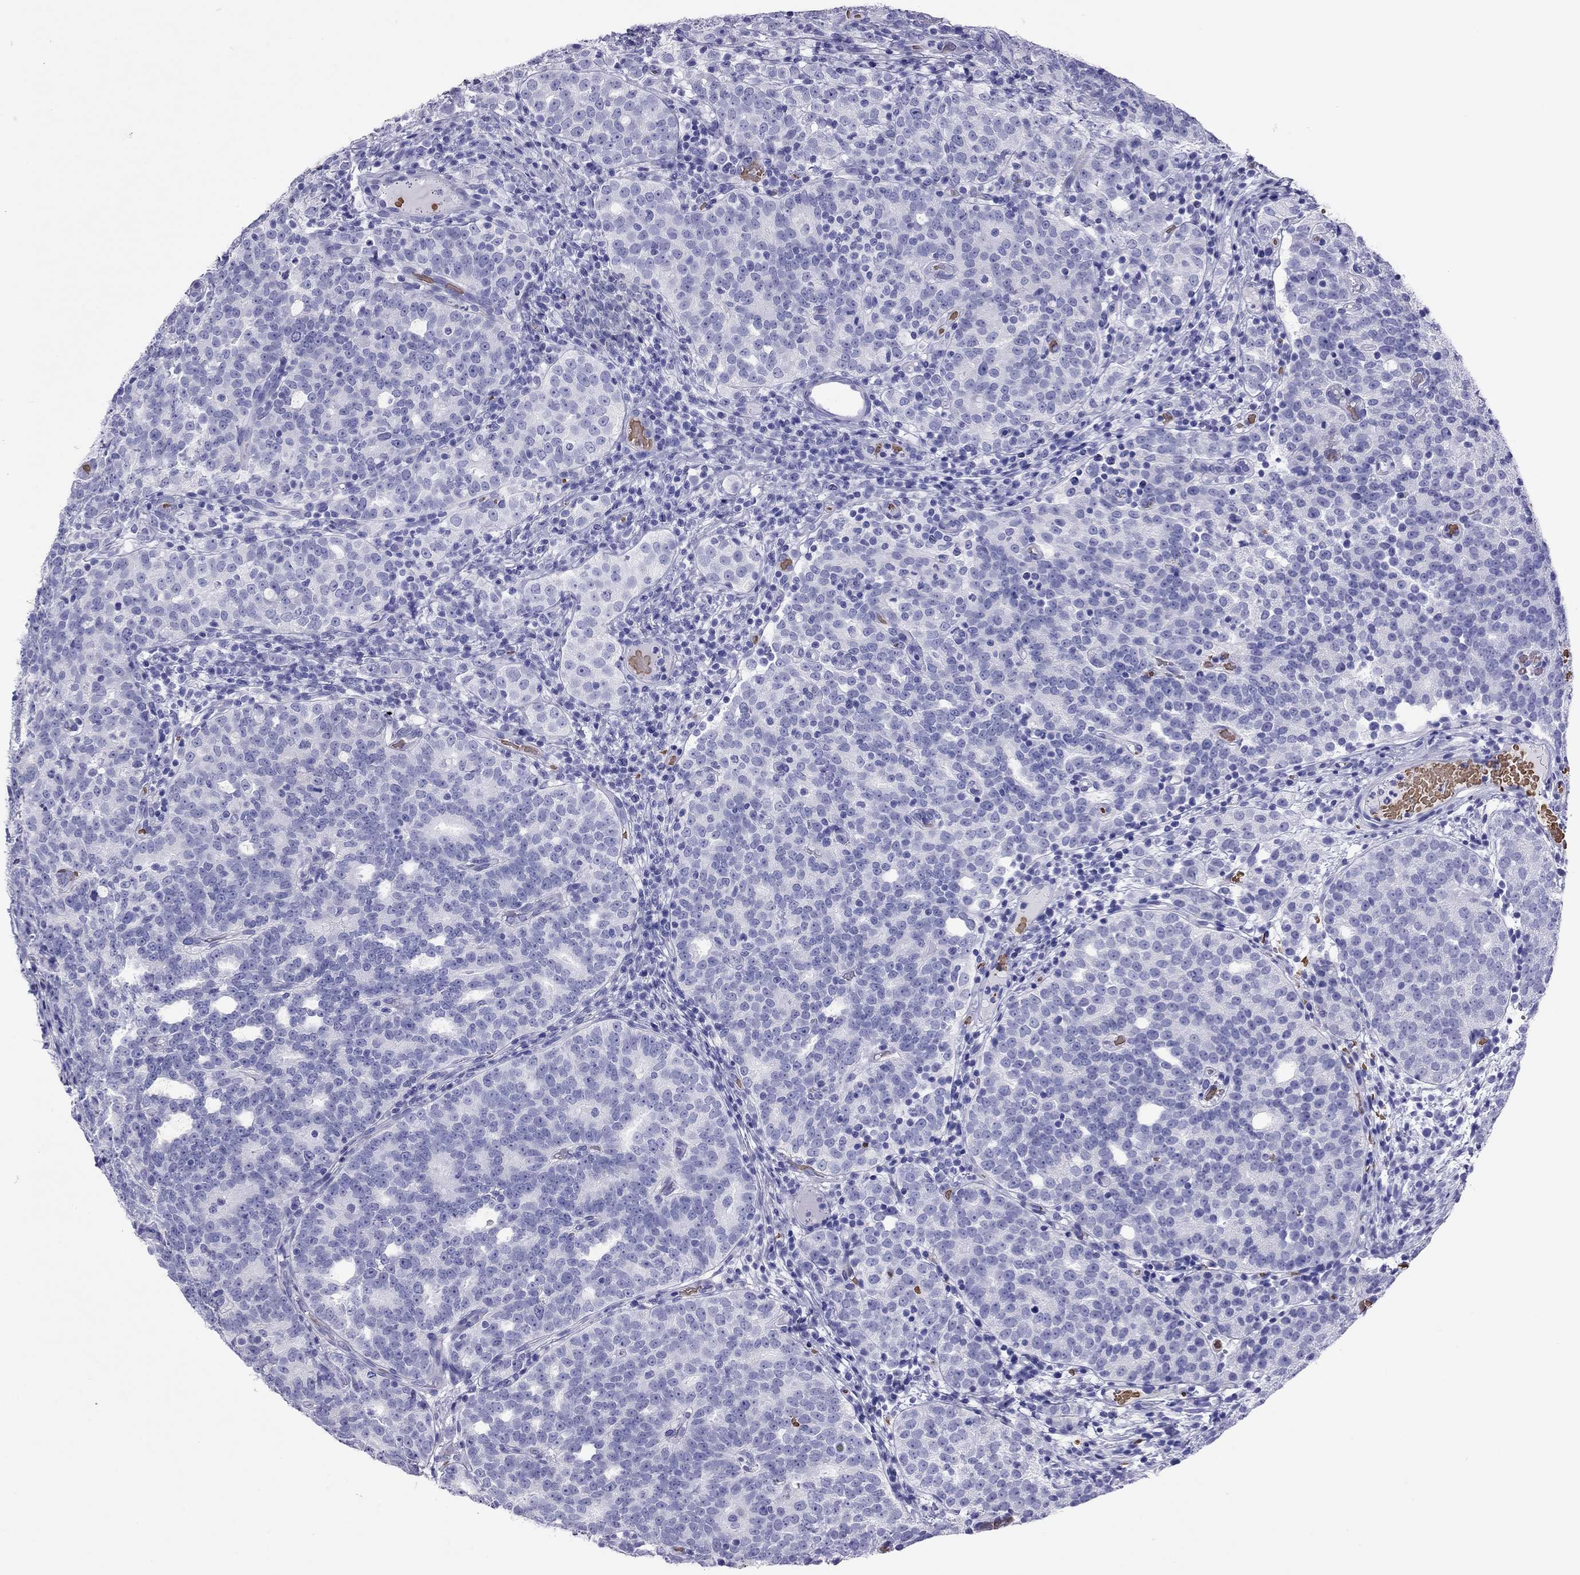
{"staining": {"intensity": "negative", "quantity": "none", "location": "none"}, "tissue": "prostate cancer", "cell_type": "Tumor cells", "image_type": "cancer", "snomed": [{"axis": "morphology", "description": "Adenocarcinoma, High grade"}, {"axis": "topography", "description": "Prostate"}], "caption": "IHC of human prostate cancer displays no expression in tumor cells. Nuclei are stained in blue.", "gene": "PTPRN", "patient": {"sex": "male", "age": 53}}